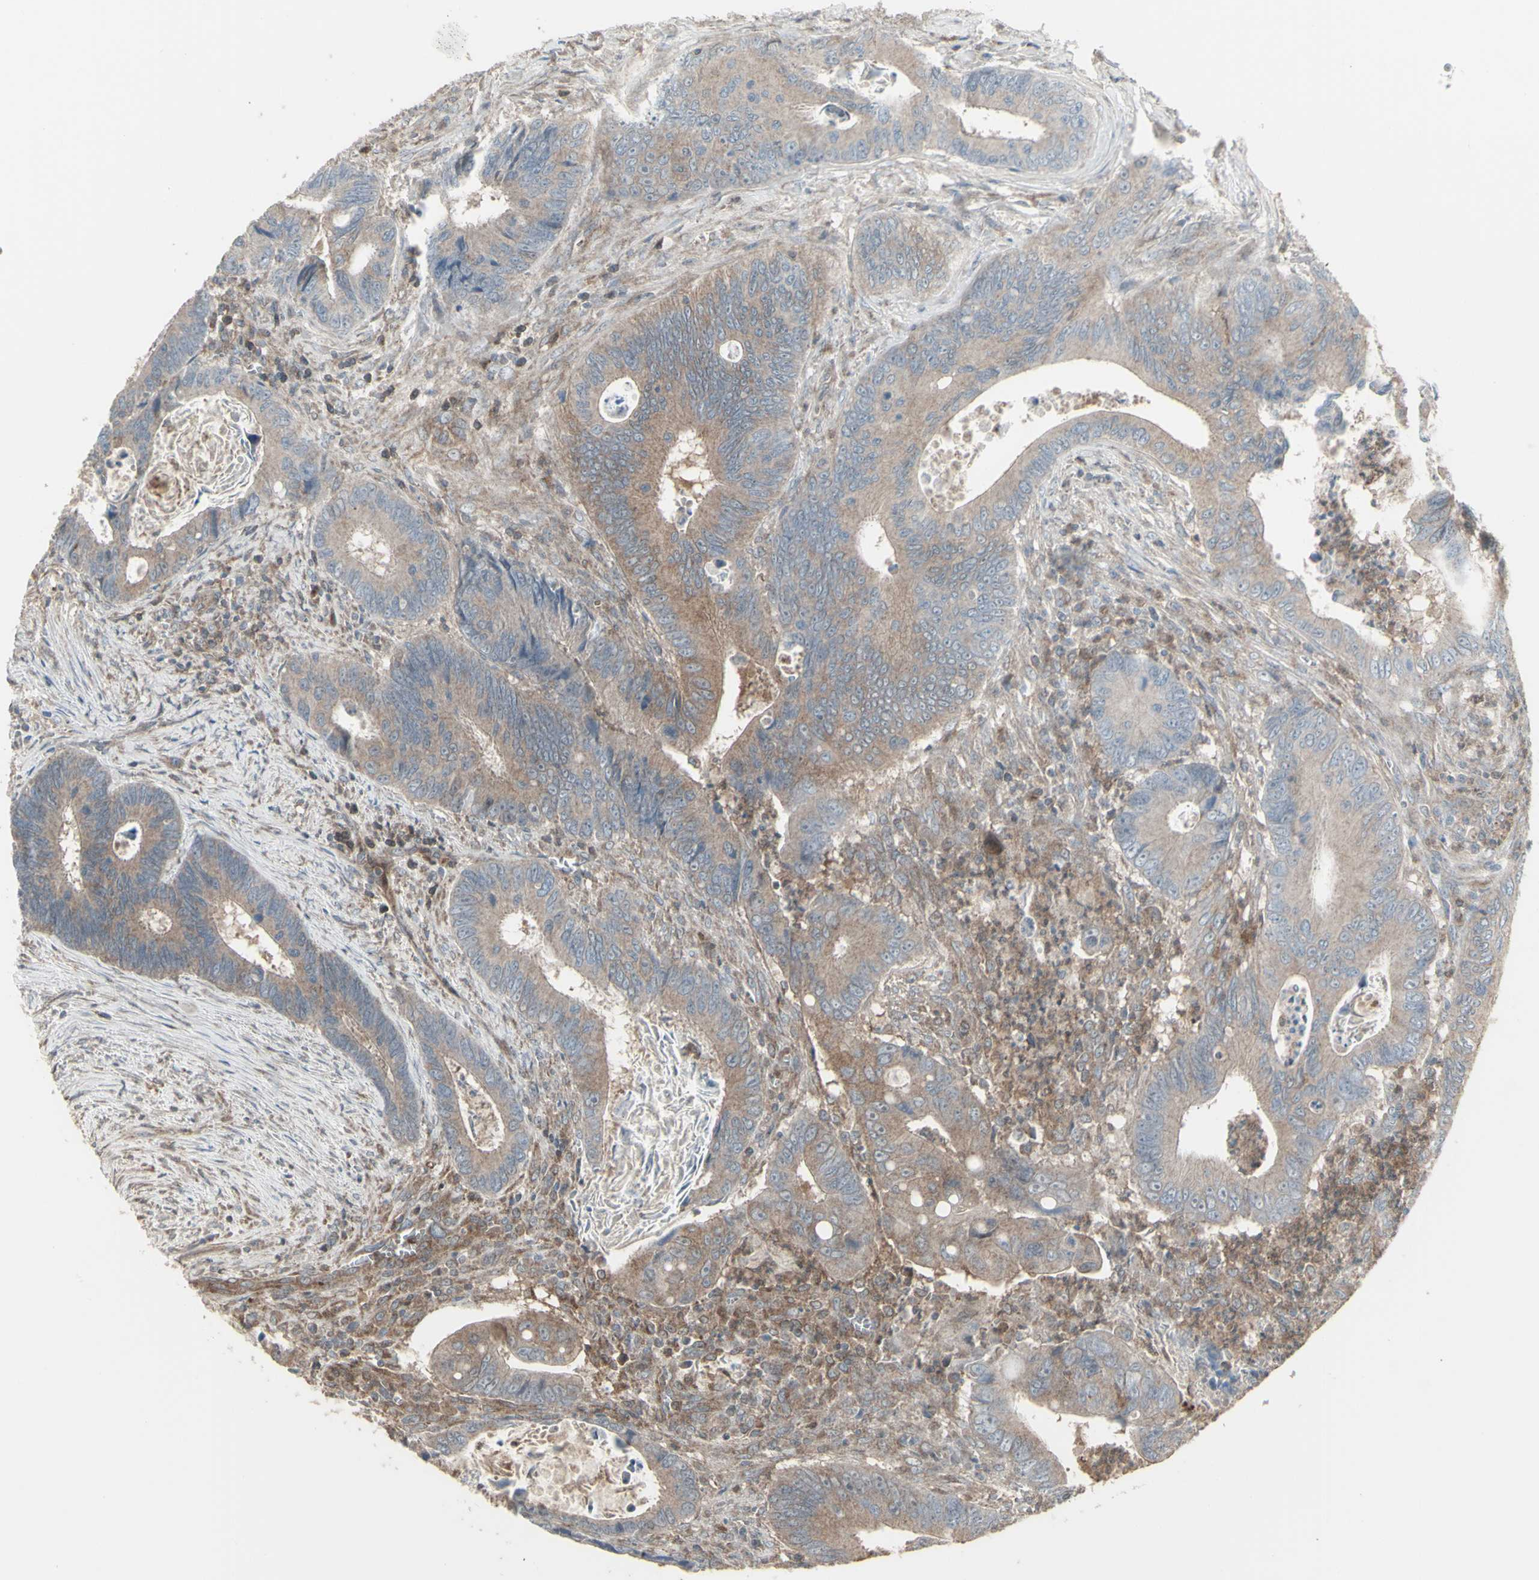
{"staining": {"intensity": "moderate", "quantity": ">75%", "location": "cytoplasmic/membranous"}, "tissue": "colorectal cancer", "cell_type": "Tumor cells", "image_type": "cancer", "snomed": [{"axis": "morphology", "description": "Inflammation, NOS"}, {"axis": "morphology", "description": "Adenocarcinoma, NOS"}, {"axis": "topography", "description": "Colon"}], "caption": "Moderate cytoplasmic/membranous protein expression is identified in approximately >75% of tumor cells in colorectal cancer.", "gene": "RNASEL", "patient": {"sex": "male", "age": 72}}